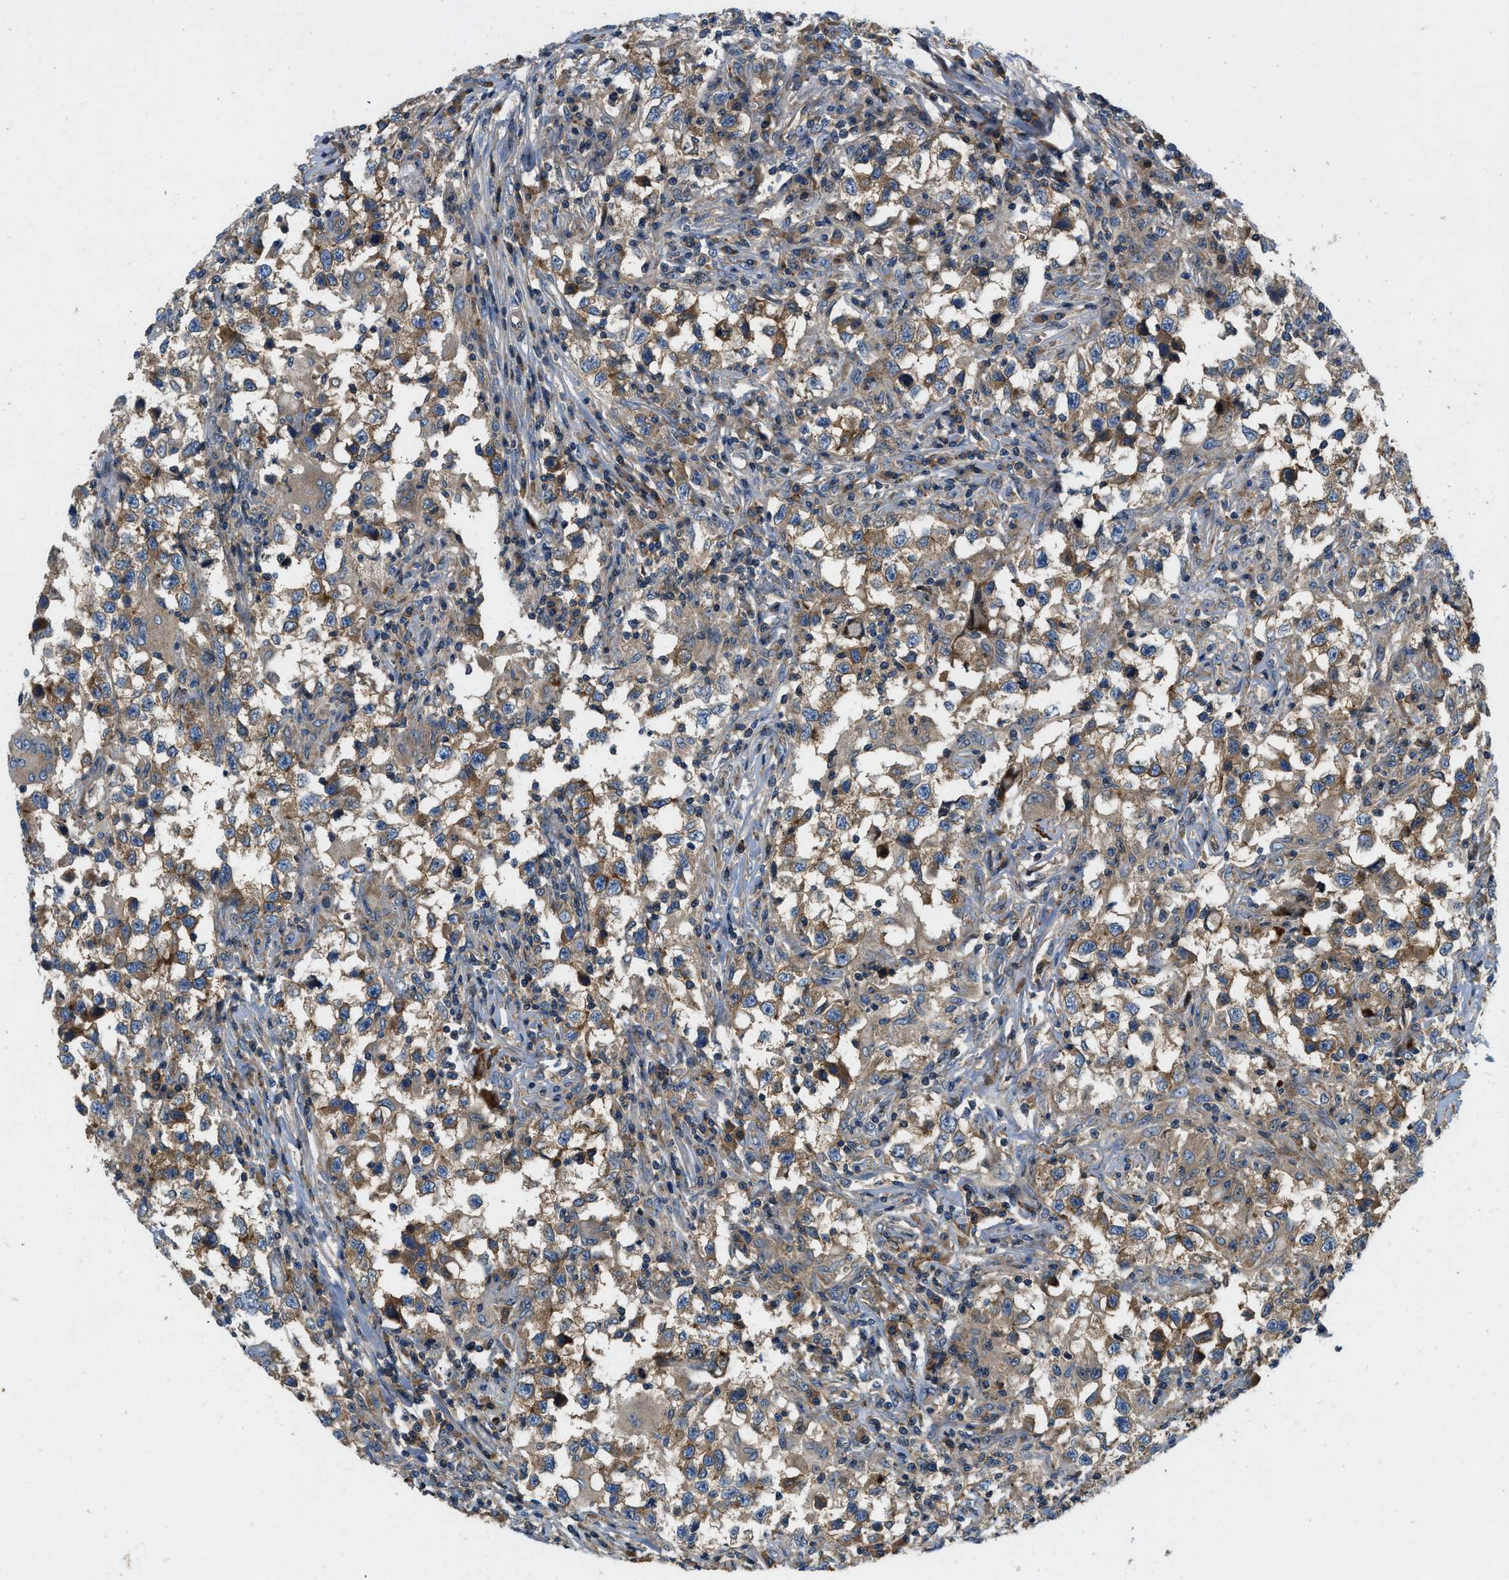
{"staining": {"intensity": "weak", "quantity": ">75%", "location": "cytoplasmic/membranous"}, "tissue": "testis cancer", "cell_type": "Tumor cells", "image_type": "cancer", "snomed": [{"axis": "morphology", "description": "Carcinoma, Embryonal, NOS"}, {"axis": "topography", "description": "Testis"}], "caption": "Immunohistochemistry staining of embryonal carcinoma (testis), which exhibits low levels of weak cytoplasmic/membranous staining in about >75% of tumor cells indicating weak cytoplasmic/membranous protein expression. The staining was performed using DAB (brown) for protein detection and nuclei were counterstained in hematoxylin (blue).", "gene": "CNNM3", "patient": {"sex": "male", "age": 21}}